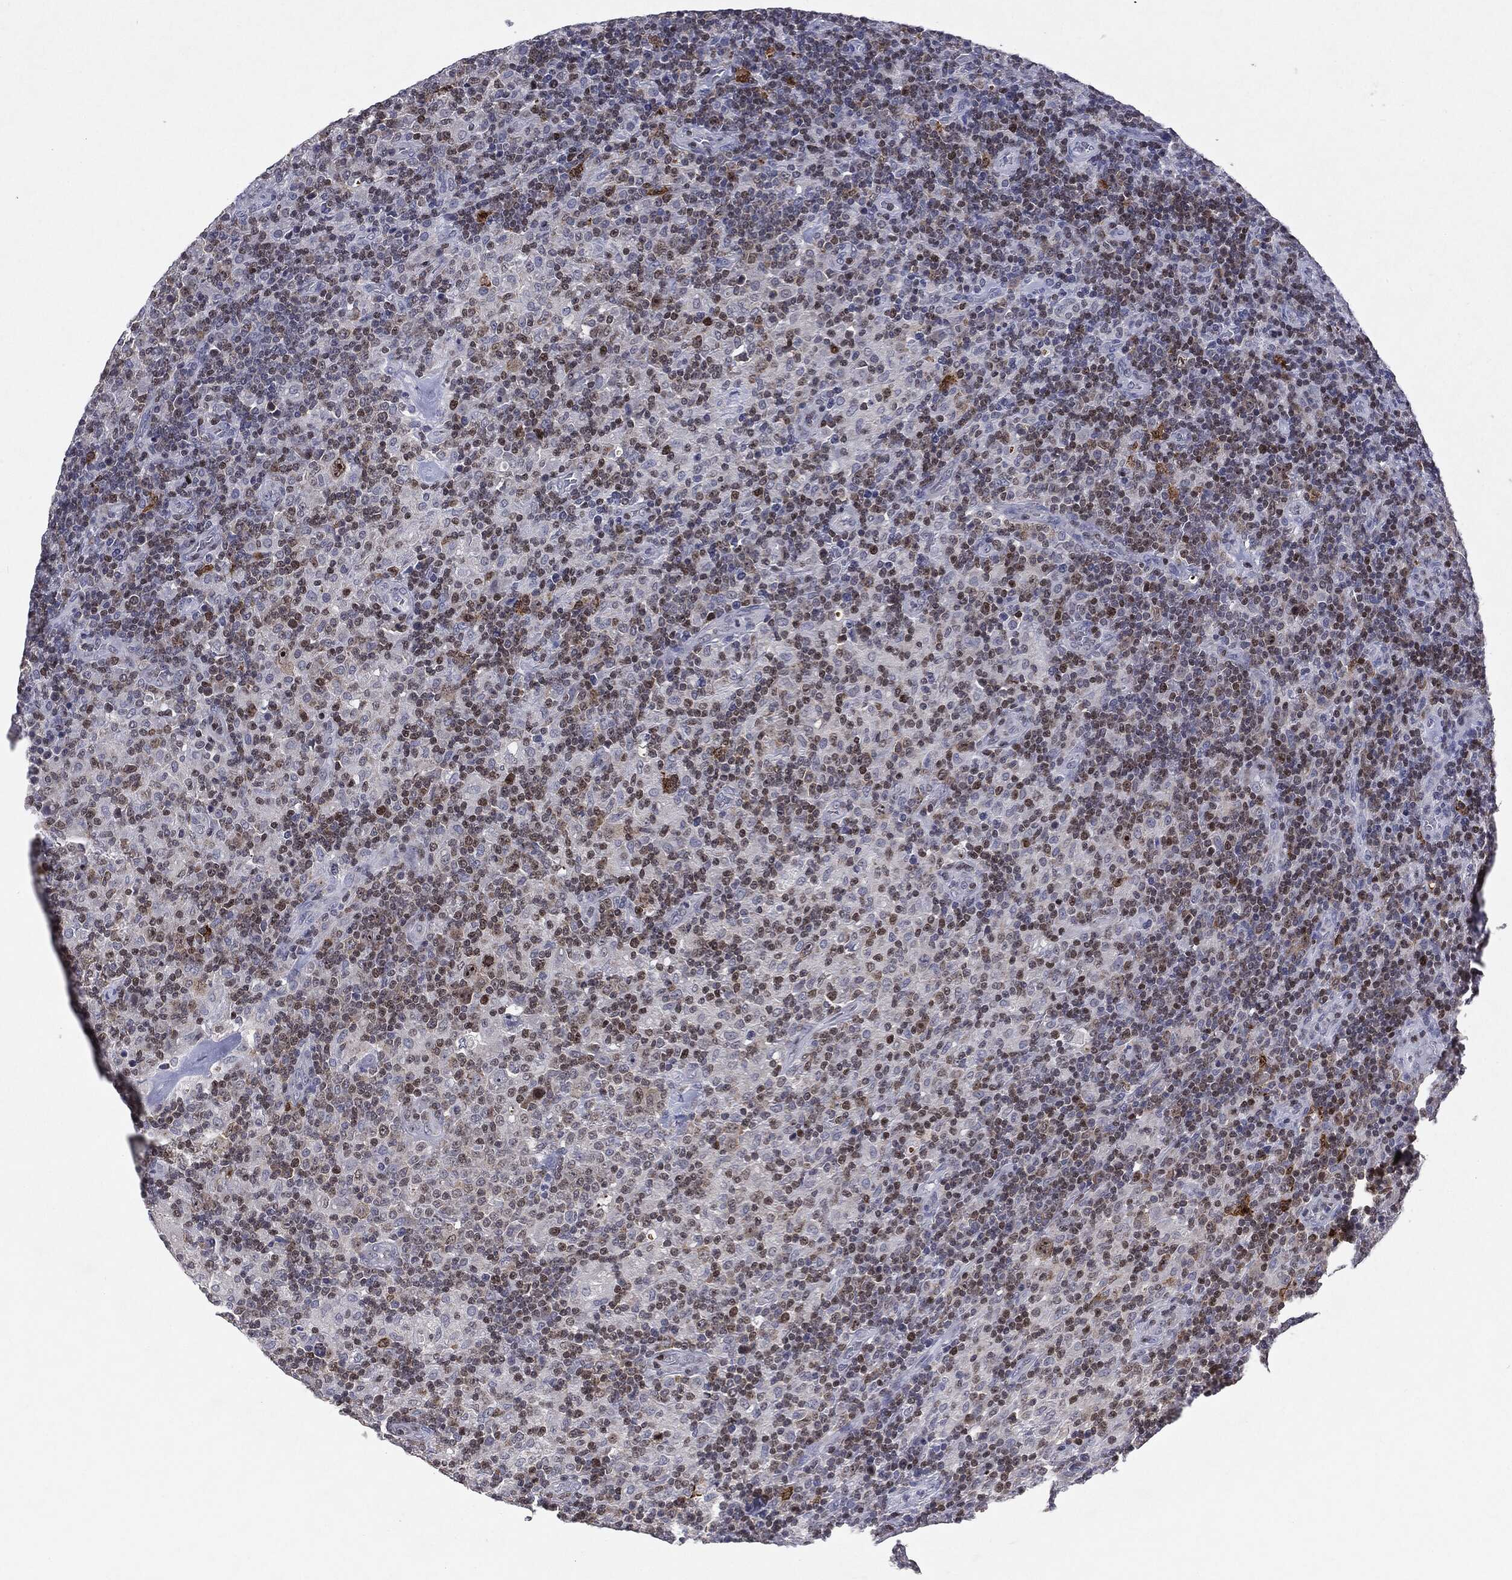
{"staining": {"intensity": "moderate", "quantity": "<25%", "location": "nuclear"}, "tissue": "lymphoma", "cell_type": "Tumor cells", "image_type": "cancer", "snomed": [{"axis": "morphology", "description": "Hodgkin's disease, NOS"}, {"axis": "topography", "description": "Lymph node"}], "caption": "Moderate nuclear protein staining is seen in approximately <25% of tumor cells in lymphoma. The staining is performed using DAB brown chromogen to label protein expression. The nuclei are counter-stained blue using hematoxylin.", "gene": "KIF2C", "patient": {"sex": "male", "age": 70}}